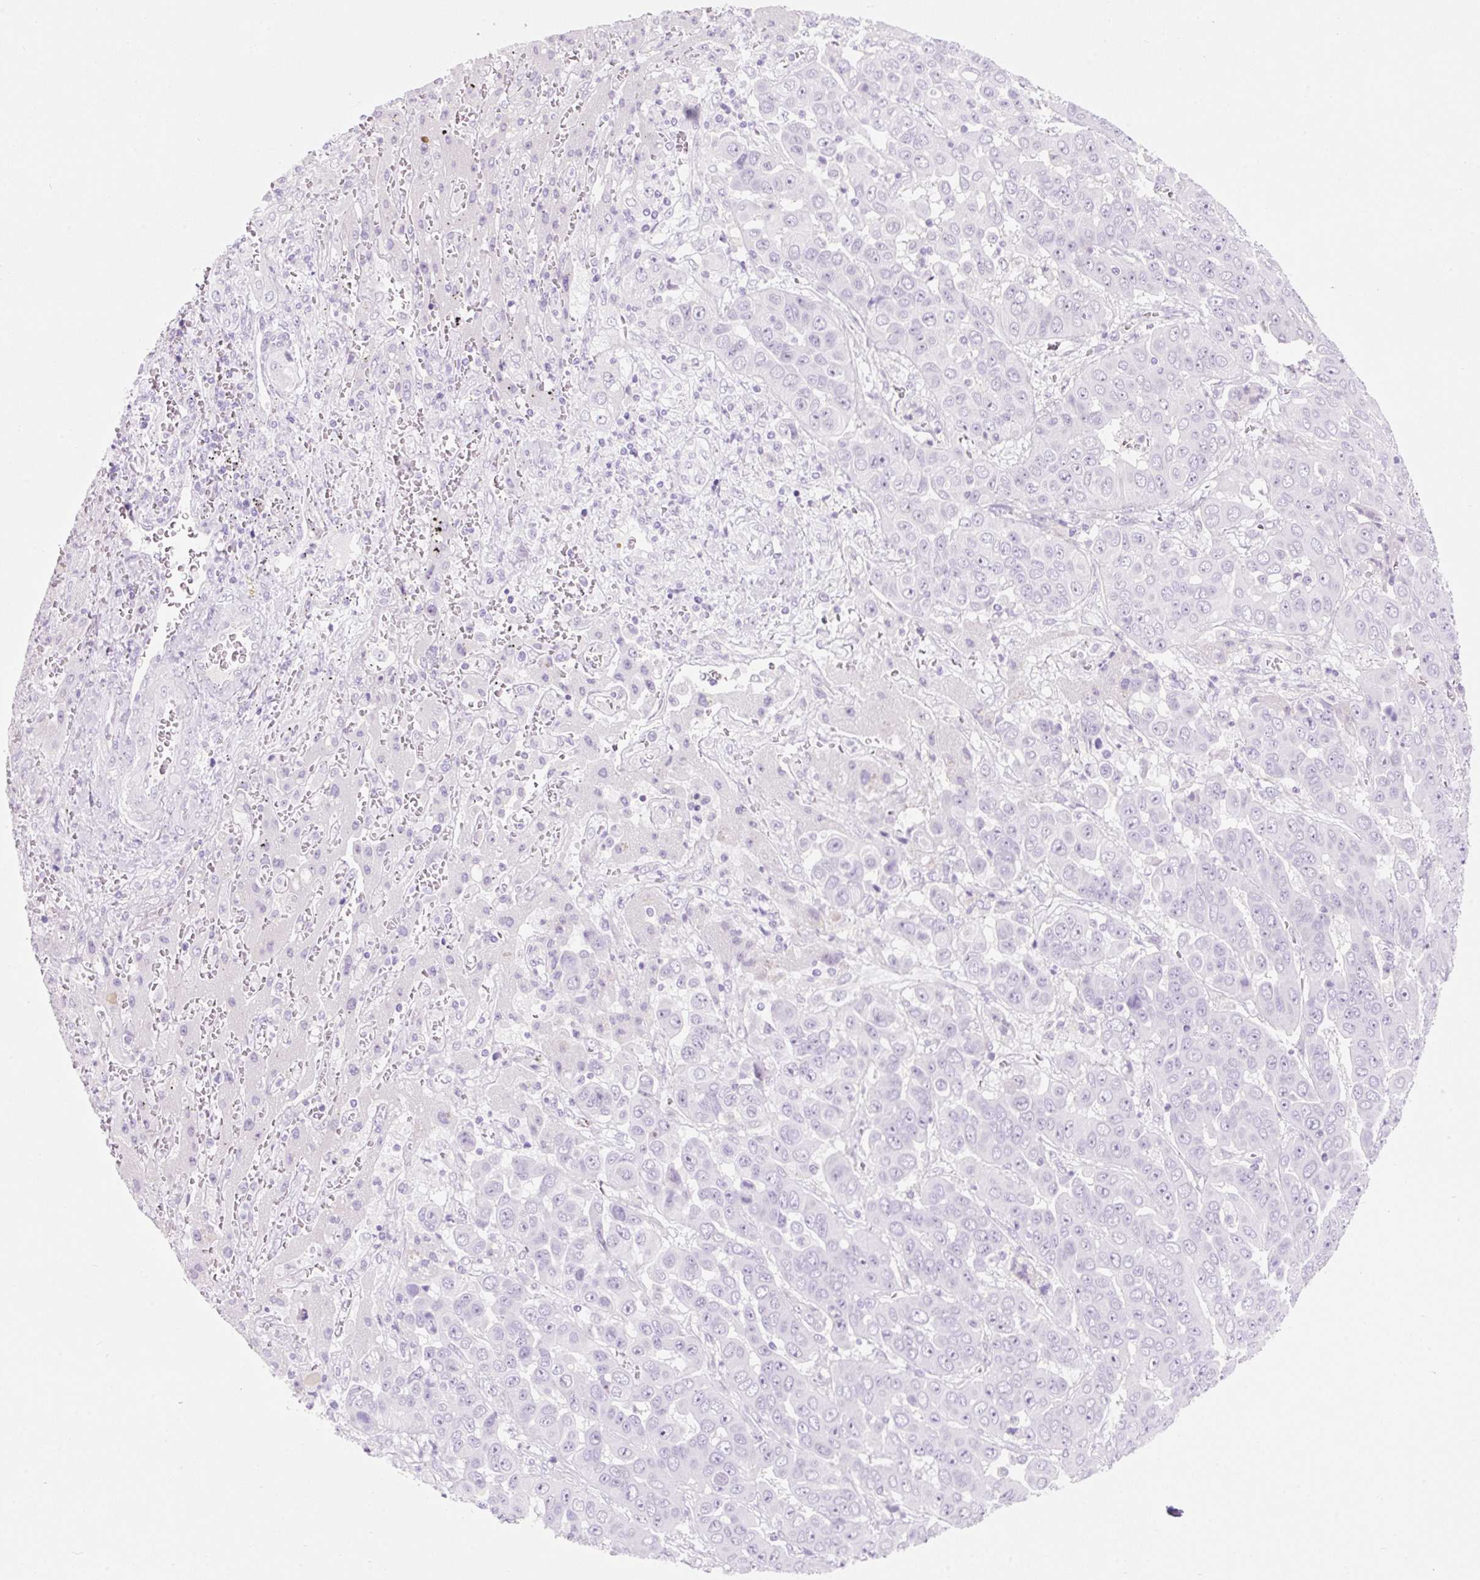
{"staining": {"intensity": "negative", "quantity": "none", "location": "none"}, "tissue": "liver cancer", "cell_type": "Tumor cells", "image_type": "cancer", "snomed": [{"axis": "morphology", "description": "Cholangiocarcinoma"}, {"axis": "topography", "description": "Liver"}], "caption": "Tumor cells show no significant protein staining in cholangiocarcinoma (liver).", "gene": "ZNF121", "patient": {"sex": "female", "age": 52}}